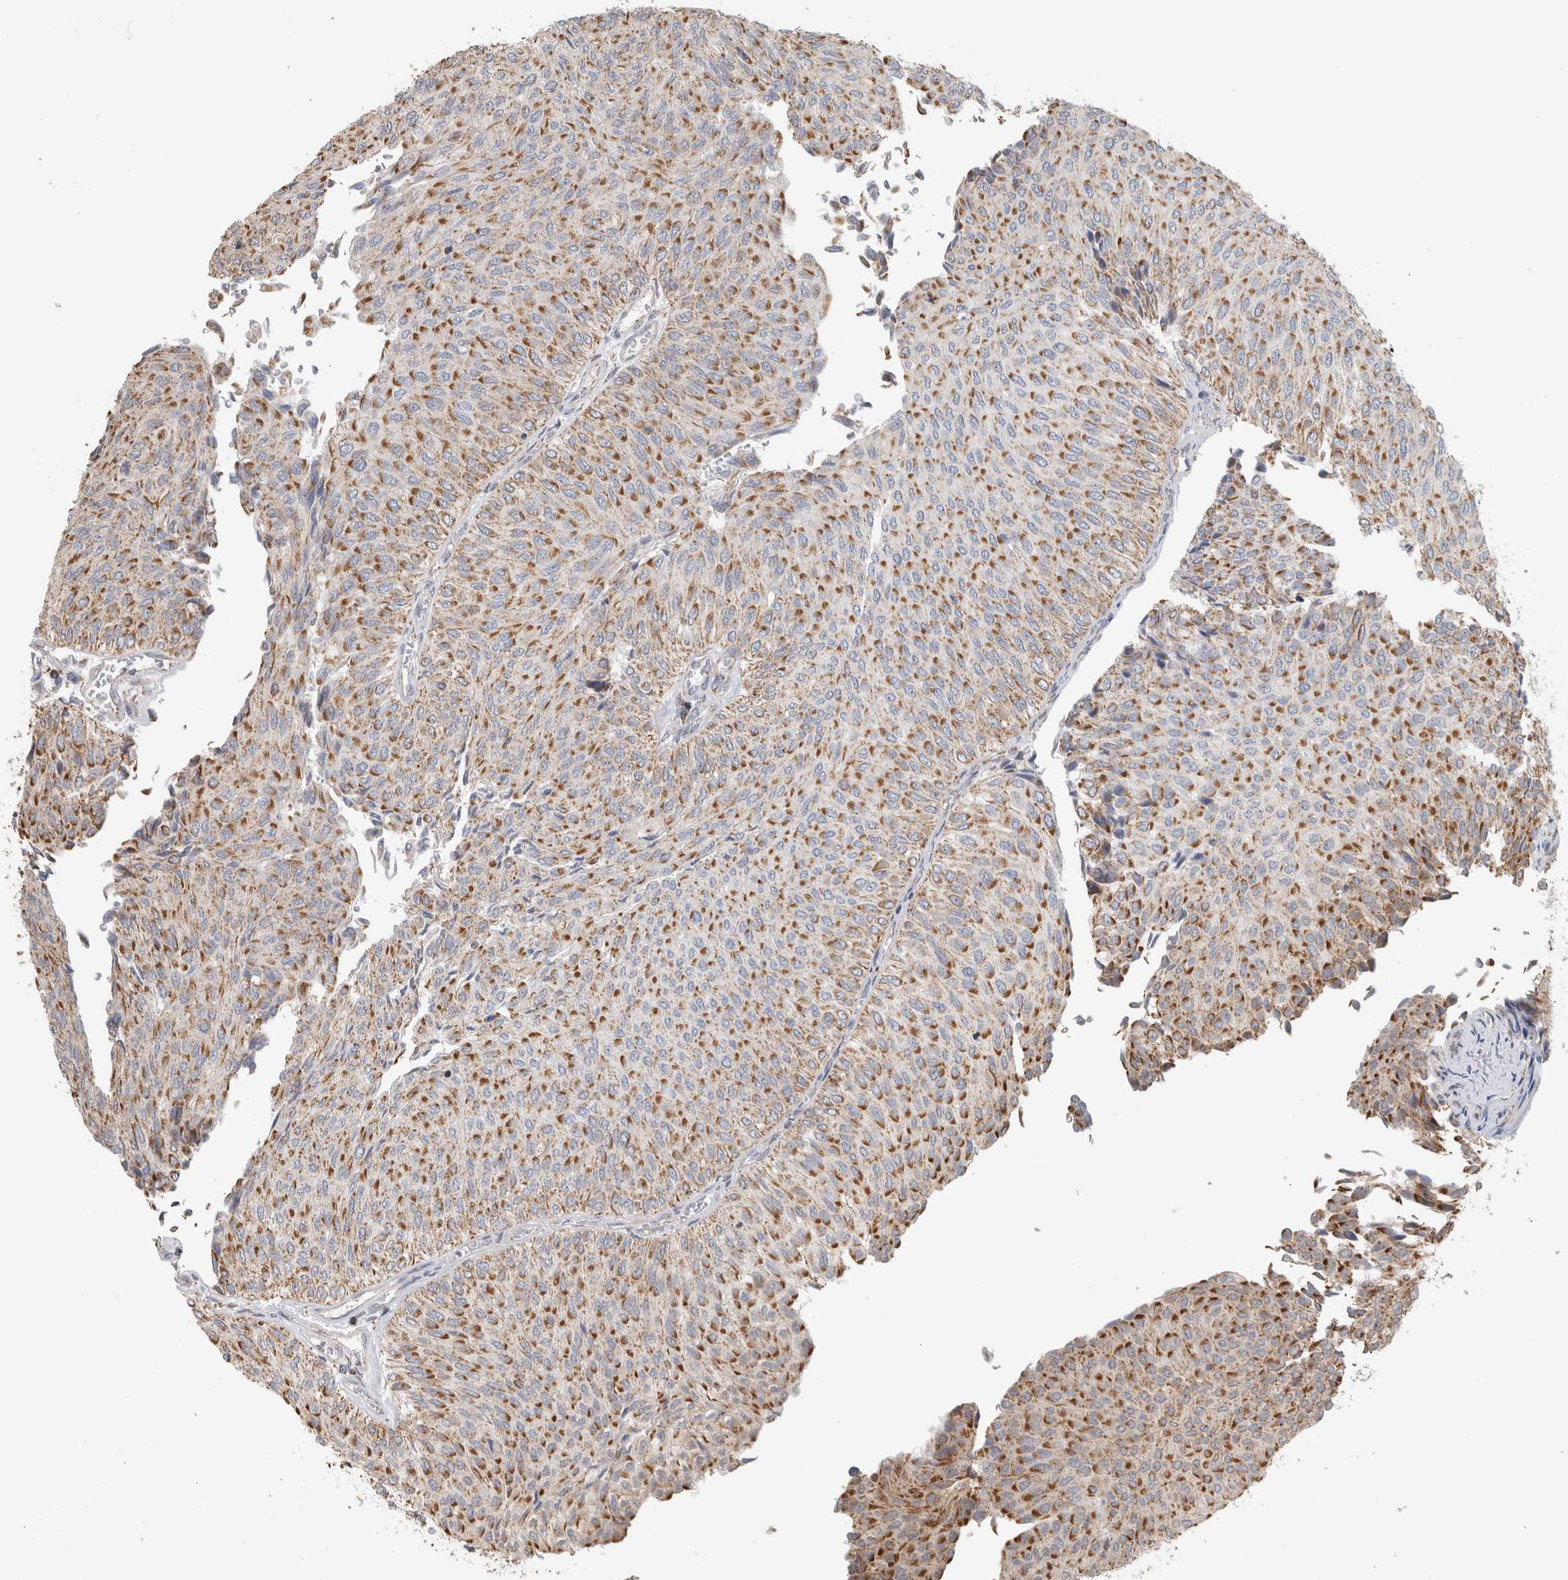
{"staining": {"intensity": "moderate", "quantity": ">75%", "location": "cytoplasmic/membranous"}, "tissue": "urothelial cancer", "cell_type": "Tumor cells", "image_type": "cancer", "snomed": [{"axis": "morphology", "description": "Urothelial carcinoma, Low grade"}, {"axis": "topography", "description": "Urinary bladder"}], "caption": "A brown stain shows moderate cytoplasmic/membranous staining of a protein in human urothelial cancer tumor cells. The staining is performed using DAB brown chromogen to label protein expression. The nuclei are counter-stained blue using hematoxylin.", "gene": "ST8SIA1", "patient": {"sex": "male", "age": 78}}